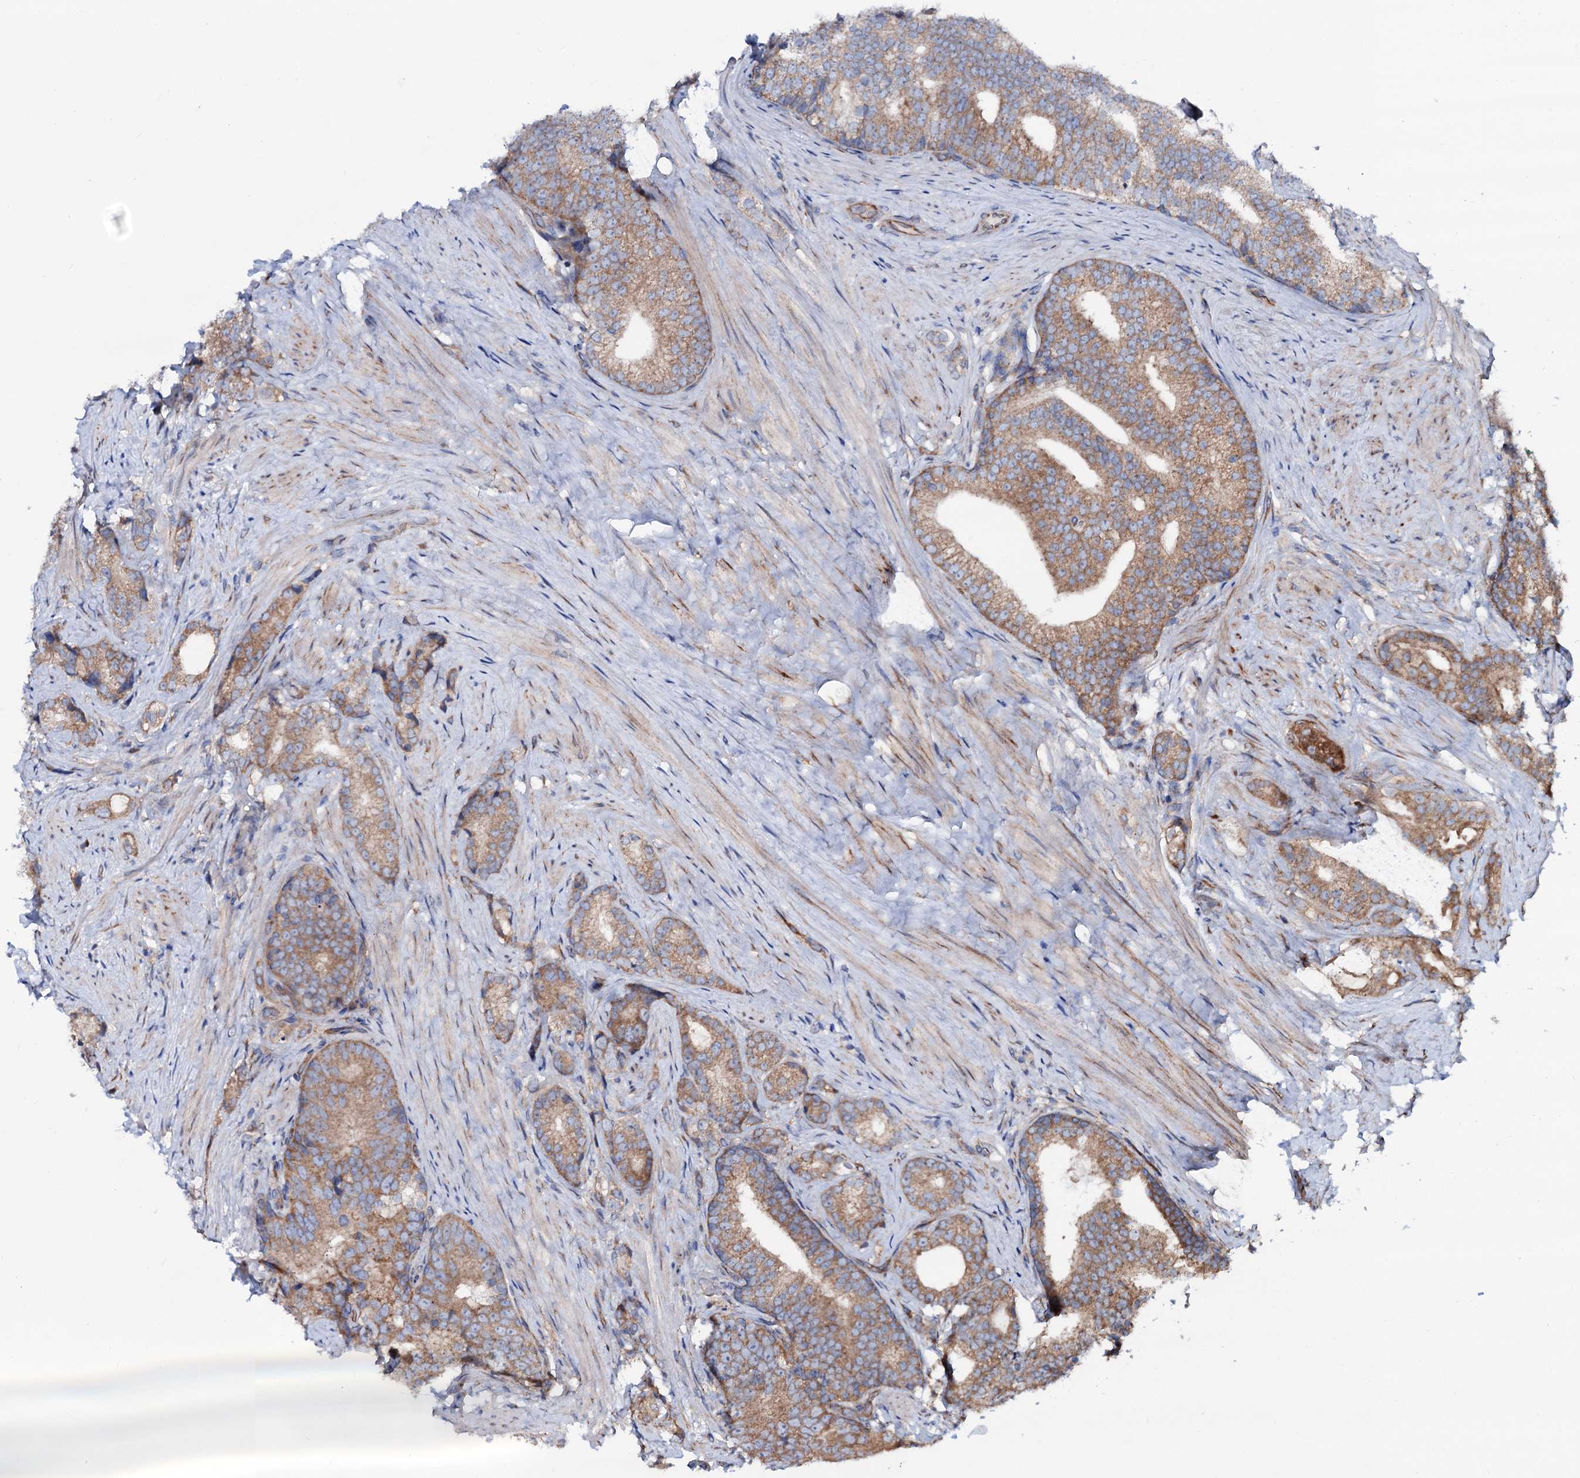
{"staining": {"intensity": "moderate", "quantity": ">75%", "location": "cytoplasmic/membranous"}, "tissue": "prostate cancer", "cell_type": "Tumor cells", "image_type": "cancer", "snomed": [{"axis": "morphology", "description": "Adenocarcinoma, Low grade"}, {"axis": "topography", "description": "Prostate"}], "caption": "High-power microscopy captured an IHC photomicrograph of low-grade adenocarcinoma (prostate), revealing moderate cytoplasmic/membranous expression in about >75% of tumor cells.", "gene": "STARD13", "patient": {"sex": "male", "age": 71}}